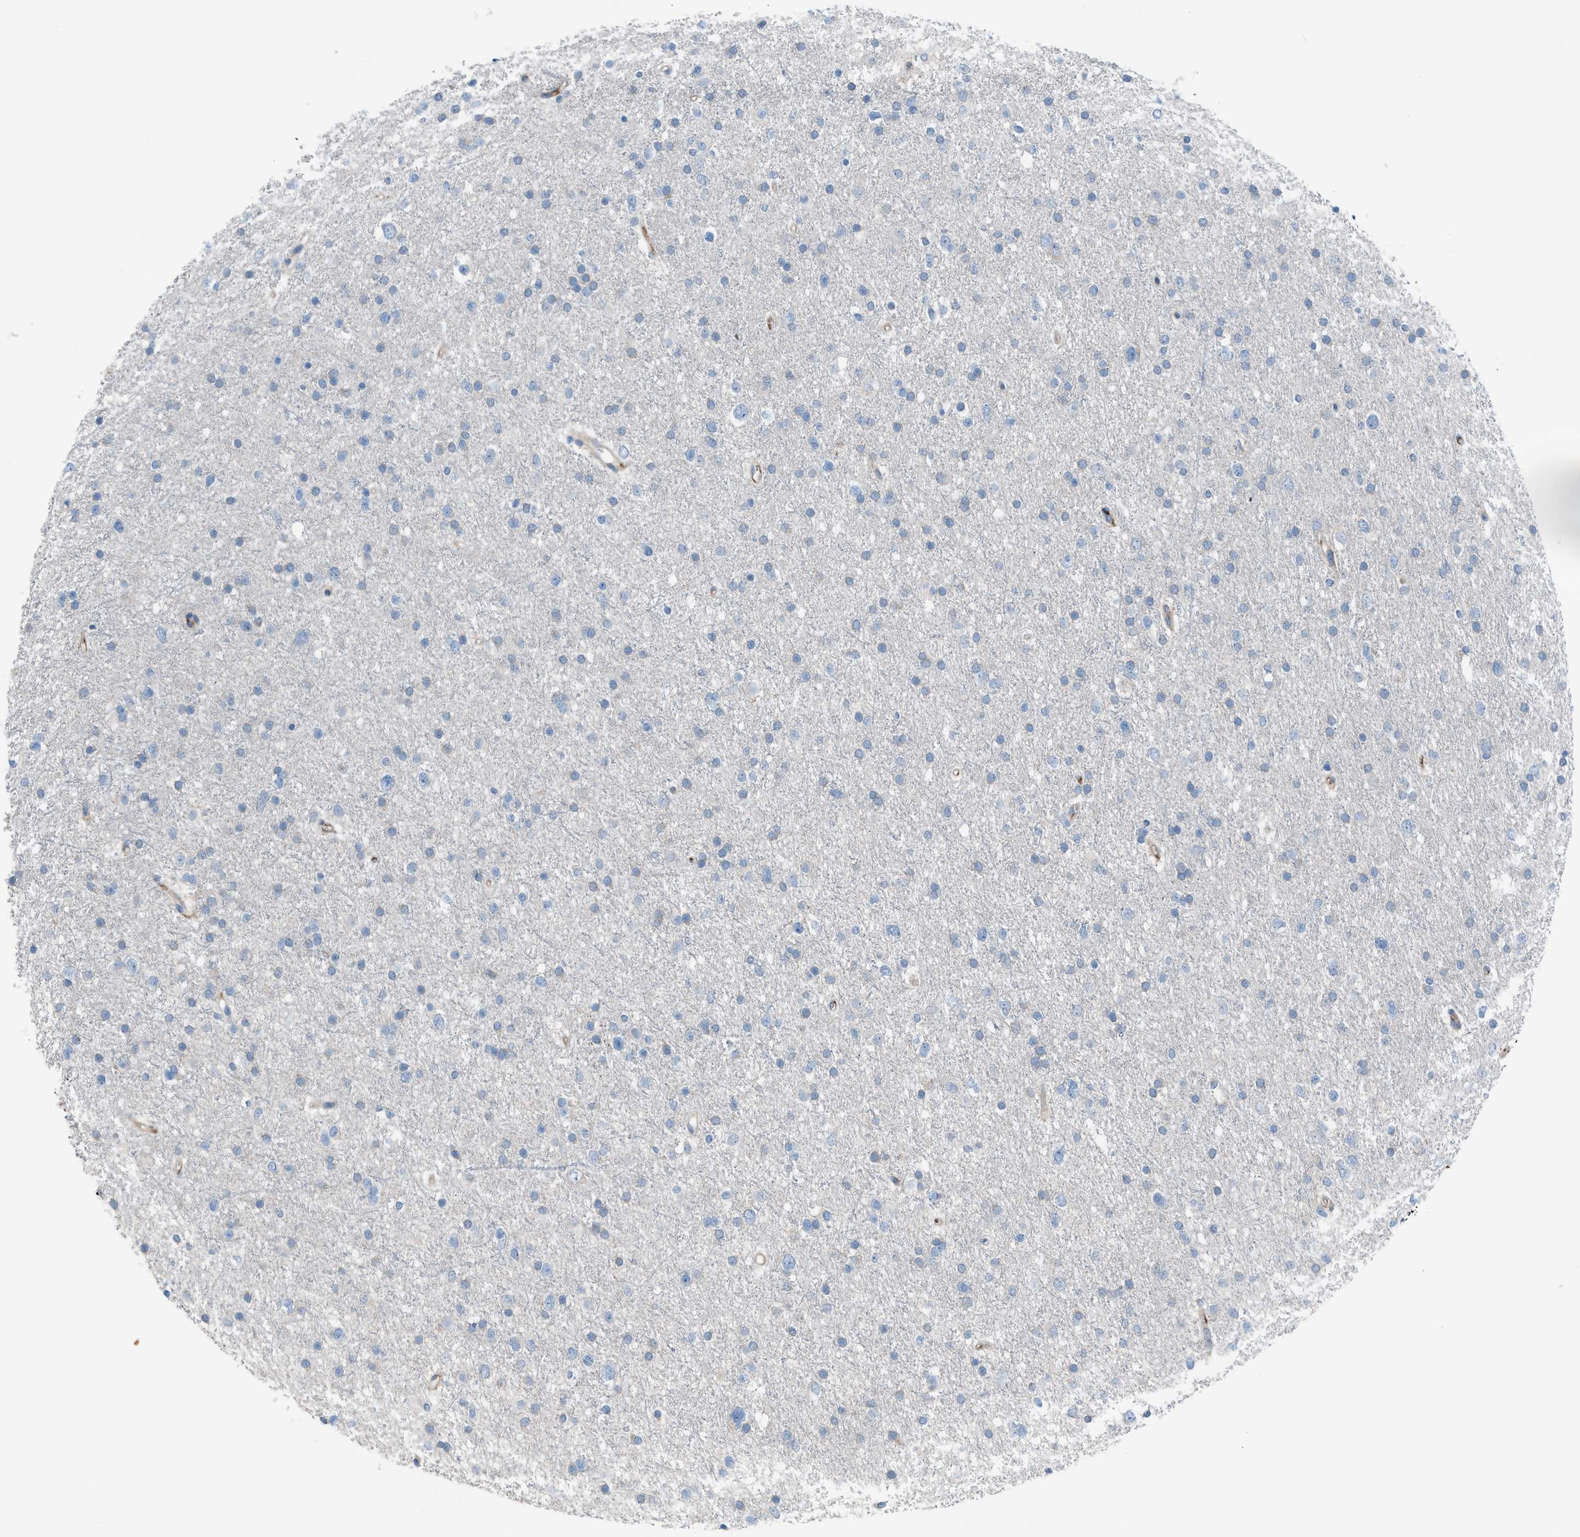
{"staining": {"intensity": "negative", "quantity": "none", "location": "none"}, "tissue": "glioma", "cell_type": "Tumor cells", "image_type": "cancer", "snomed": [{"axis": "morphology", "description": "Glioma, malignant, Low grade"}, {"axis": "topography", "description": "Brain"}], "caption": "Immunohistochemistry of malignant glioma (low-grade) exhibits no expression in tumor cells.", "gene": "HEG1", "patient": {"sex": "female", "age": 37}}